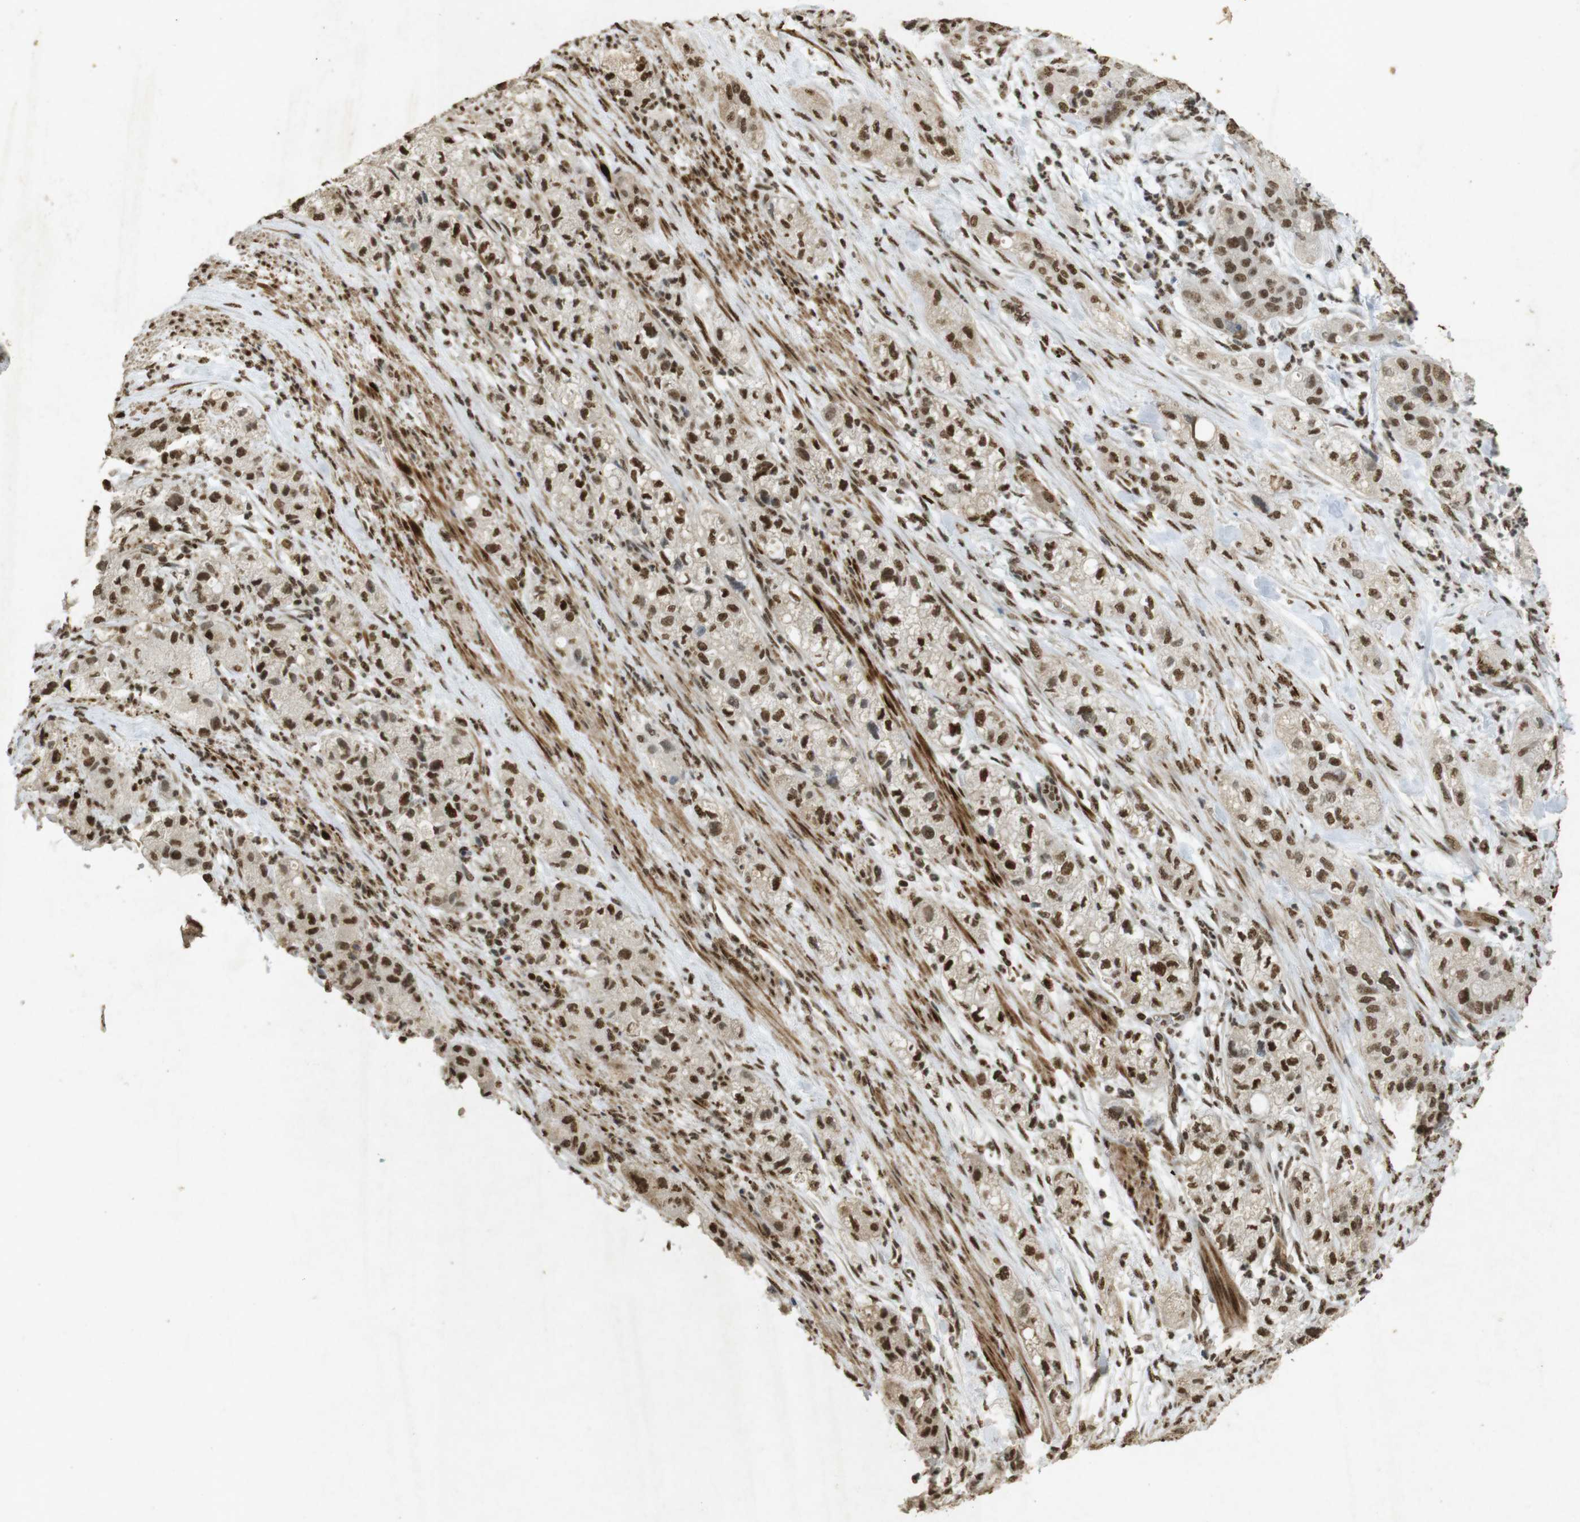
{"staining": {"intensity": "strong", "quantity": ">75%", "location": "nuclear"}, "tissue": "pancreatic cancer", "cell_type": "Tumor cells", "image_type": "cancer", "snomed": [{"axis": "morphology", "description": "Adenocarcinoma, NOS"}, {"axis": "topography", "description": "Pancreas"}], "caption": "Protein analysis of pancreatic cancer tissue exhibits strong nuclear staining in about >75% of tumor cells. The protein of interest is stained brown, and the nuclei are stained in blue (DAB (3,3'-diaminobenzidine) IHC with brightfield microscopy, high magnification).", "gene": "GATA4", "patient": {"sex": "female", "age": 78}}